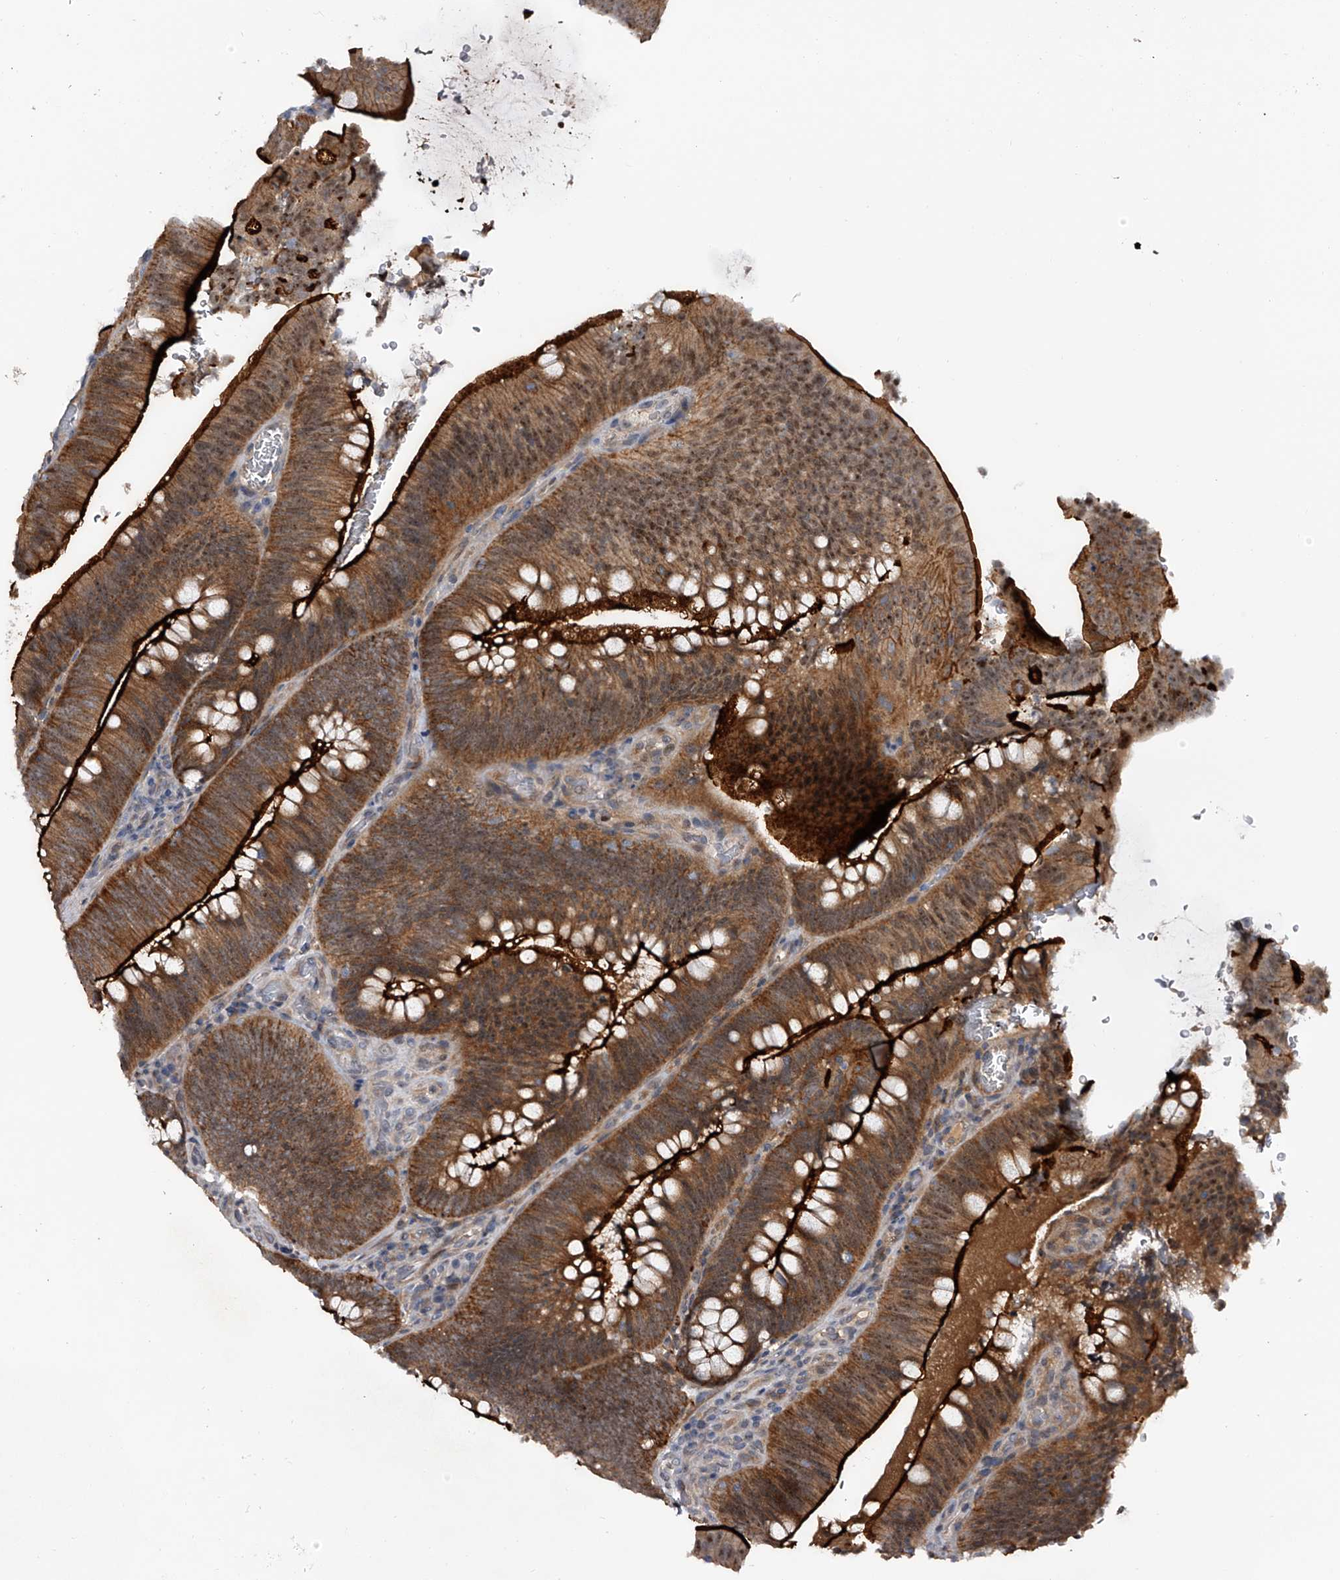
{"staining": {"intensity": "strong", "quantity": "25%-75%", "location": "cytoplasmic/membranous,nuclear"}, "tissue": "colorectal cancer", "cell_type": "Tumor cells", "image_type": "cancer", "snomed": [{"axis": "morphology", "description": "Normal tissue, NOS"}, {"axis": "topography", "description": "Colon"}], "caption": "IHC image of neoplastic tissue: colorectal cancer stained using immunohistochemistry (IHC) displays high levels of strong protein expression localized specifically in the cytoplasmic/membranous and nuclear of tumor cells, appearing as a cytoplasmic/membranous and nuclear brown color.", "gene": "MDN1", "patient": {"sex": "female", "age": 82}}